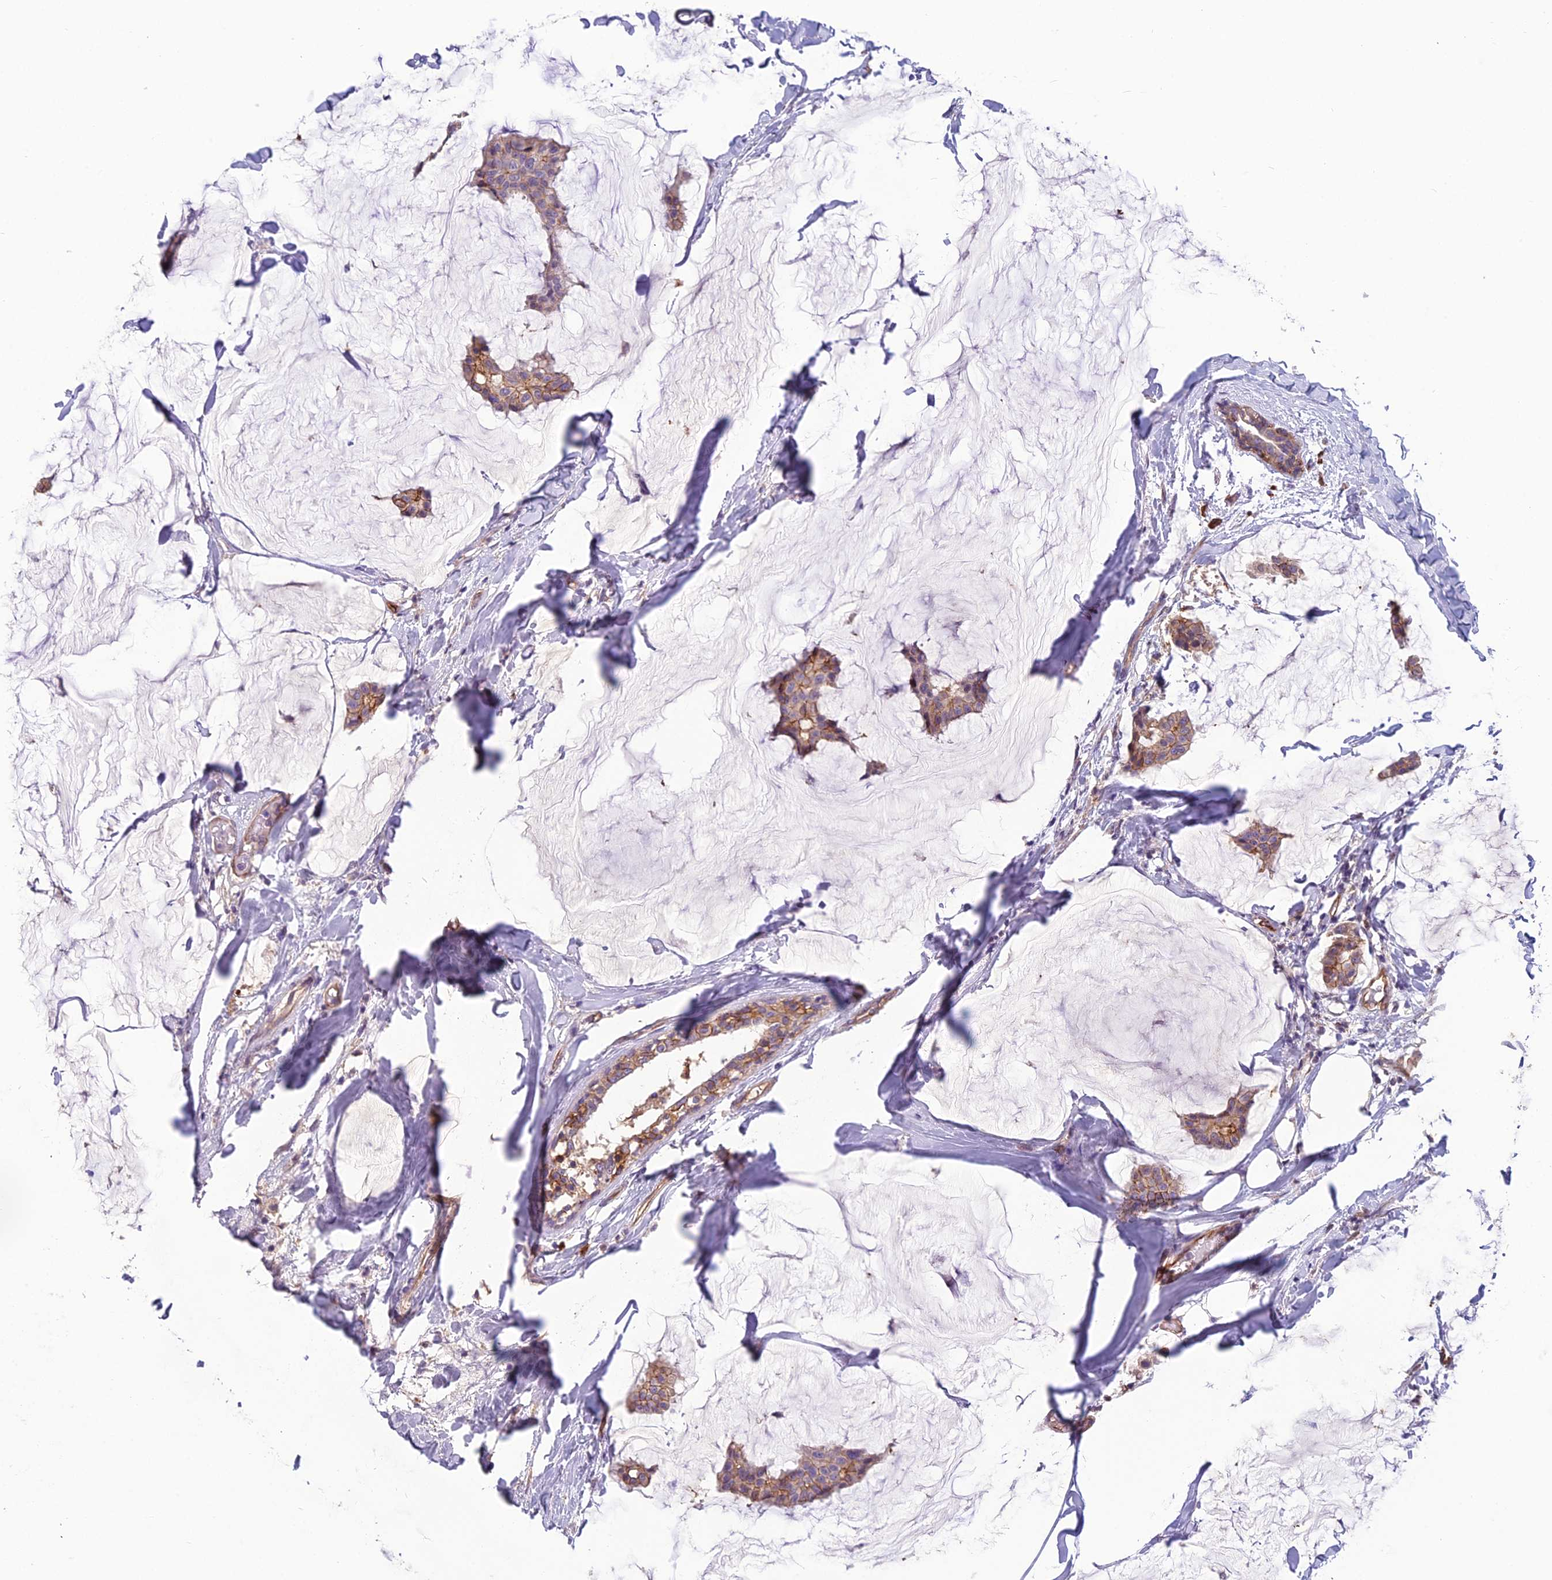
{"staining": {"intensity": "weak", "quantity": ">75%", "location": "cytoplasmic/membranous"}, "tissue": "breast cancer", "cell_type": "Tumor cells", "image_type": "cancer", "snomed": [{"axis": "morphology", "description": "Duct carcinoma"}, {"axis": "topography", "description": "Breast"}], "caption": "This is a histology image of immunohistochemistry (IHC) staining of breast cancer (invasive ductal carcinoma), which shows weak staining in the cytoplasmic/membranous of tumor cells.", "gene": "TSPAN15", "patient": {"sex": "female", "age": 93}}